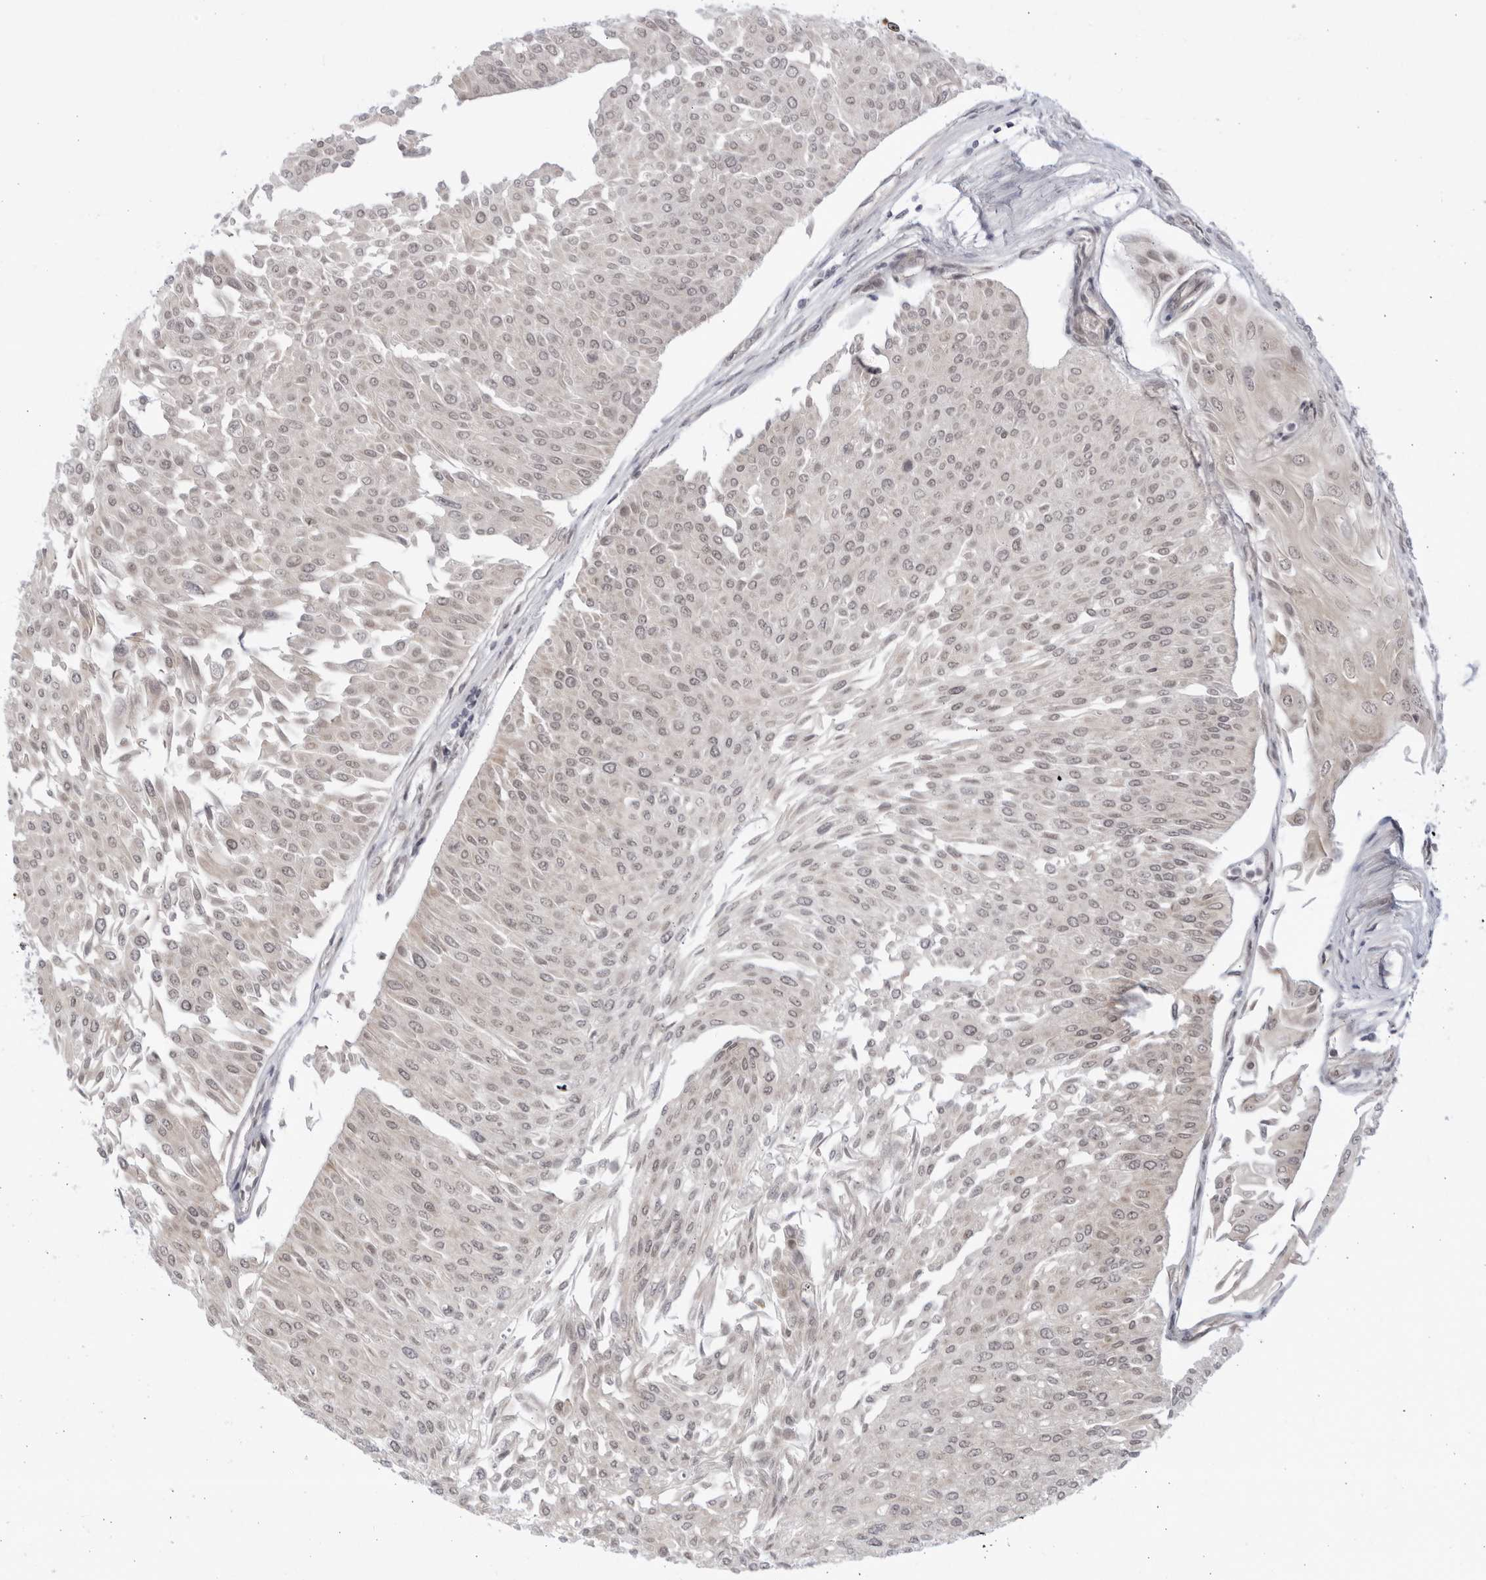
{"staining": {"intensity": "weak", "quantity": ">75%", "location": "nuclear"}, "tissue": "urothelial cancer", "cell_type": "Tumor cells", "image_type": "cancer", "snomed": [{"axis": "morphology", "description": "Urothelial carcinoma, Low grade"}, {"axis": "topography", "description": "Urinary bladder"}], "caption": "Immunohistochemical staining of human low-grade urothelial carcinoma shows weak nuclear protein expression in approximately >75% of tumor cells.", "gene": "ITGB3BP", "patient": {"sex": "male", "age": 67}}